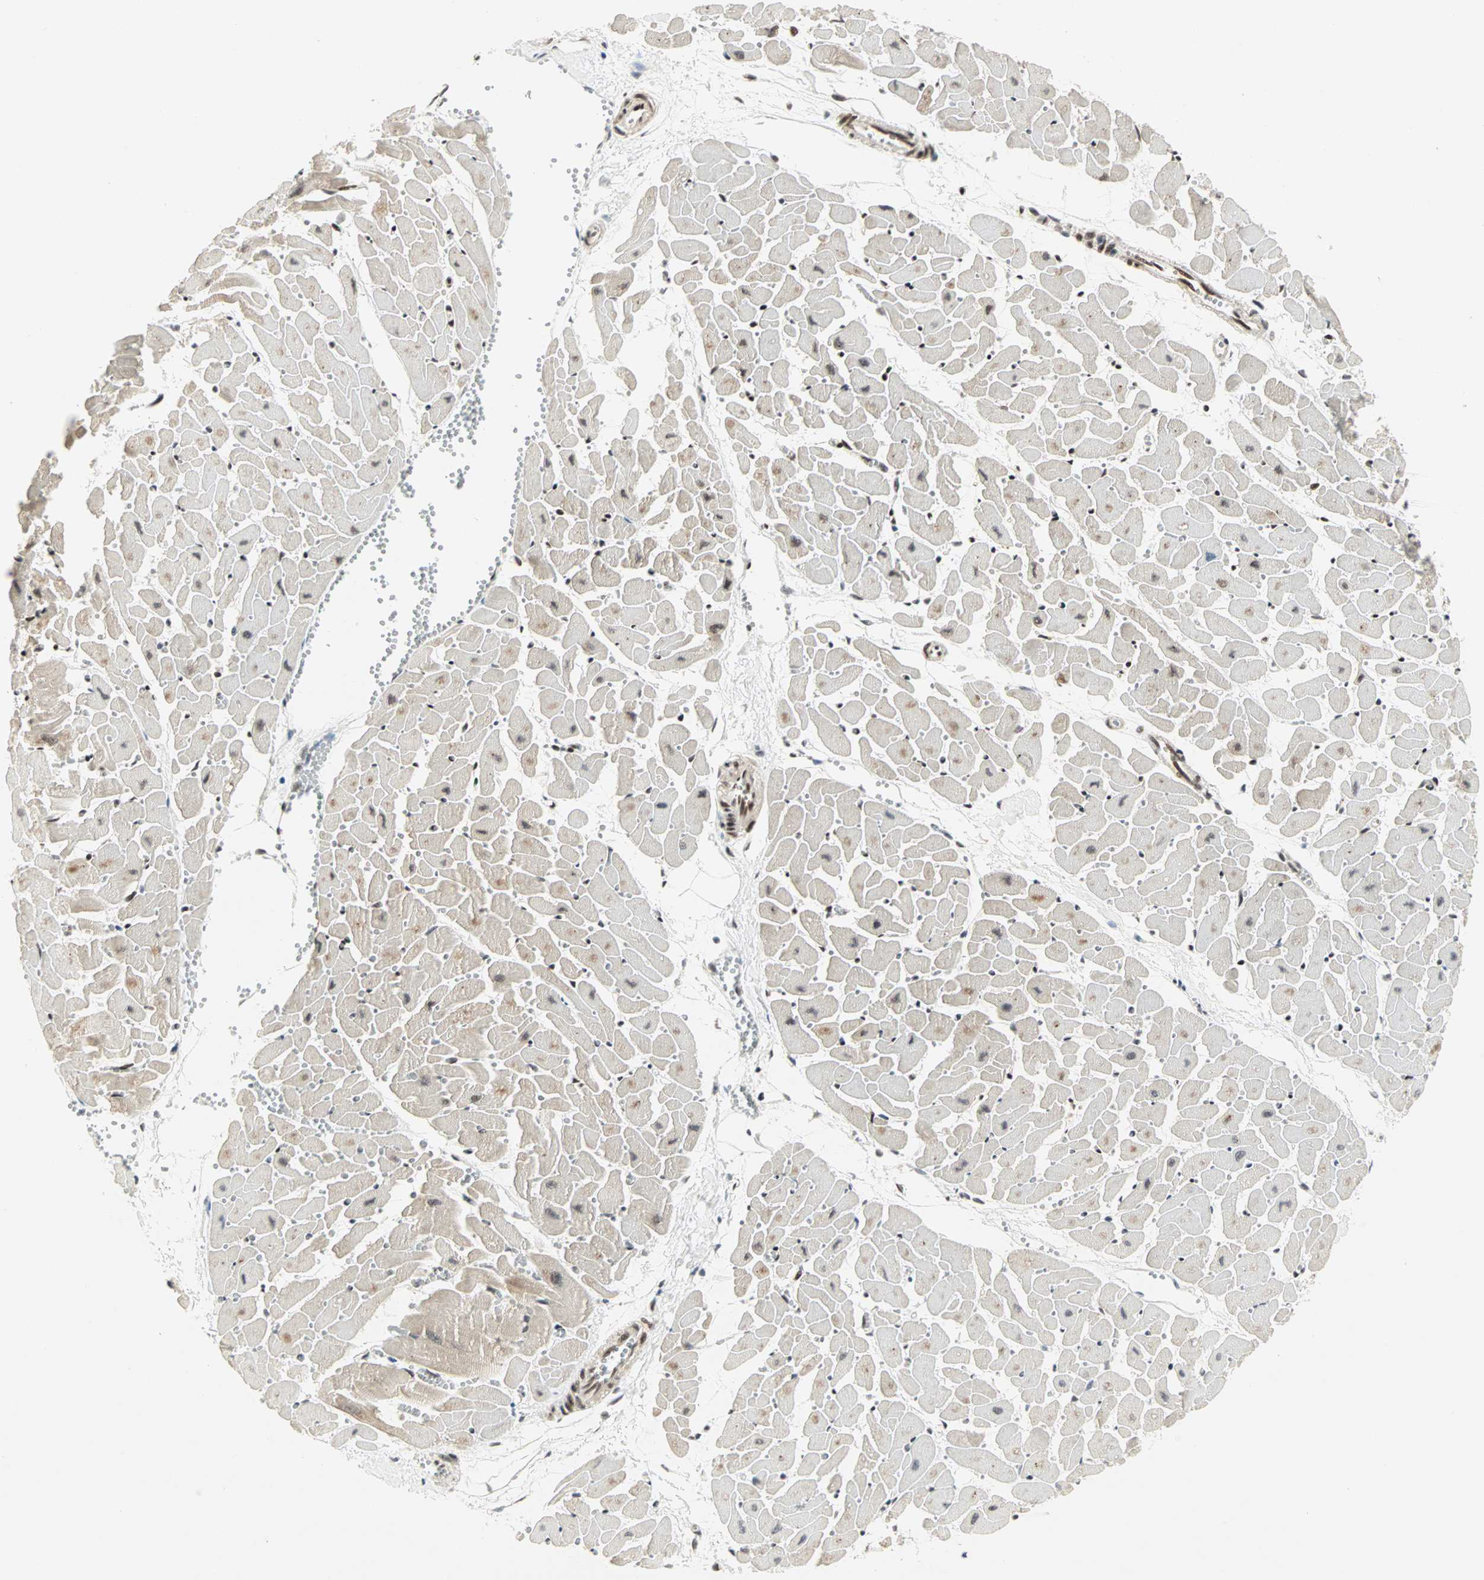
{"staining": {"intensity": "strong", "quantity": ">75%", "location": "nuclear"}, "tissue": "heart muscle", "cell_type": "Cardiomyocytes", "image_type": "normal", "snomed": [{"axis": "morphology", "description": "Normal tissue, NOS"}, {"axis": "topography", "description": "Heart"}], "caption": "Cardiomyocytes demonstrate strong nuclear staining in about >75% of cells in unremarkable heart muscle. Immunohistochemistry (ihc) stains the protein of interest in brown and the nuclei are stained blue.", "gene": "BLM", "patient": {"sex": "female", "age": 19}}